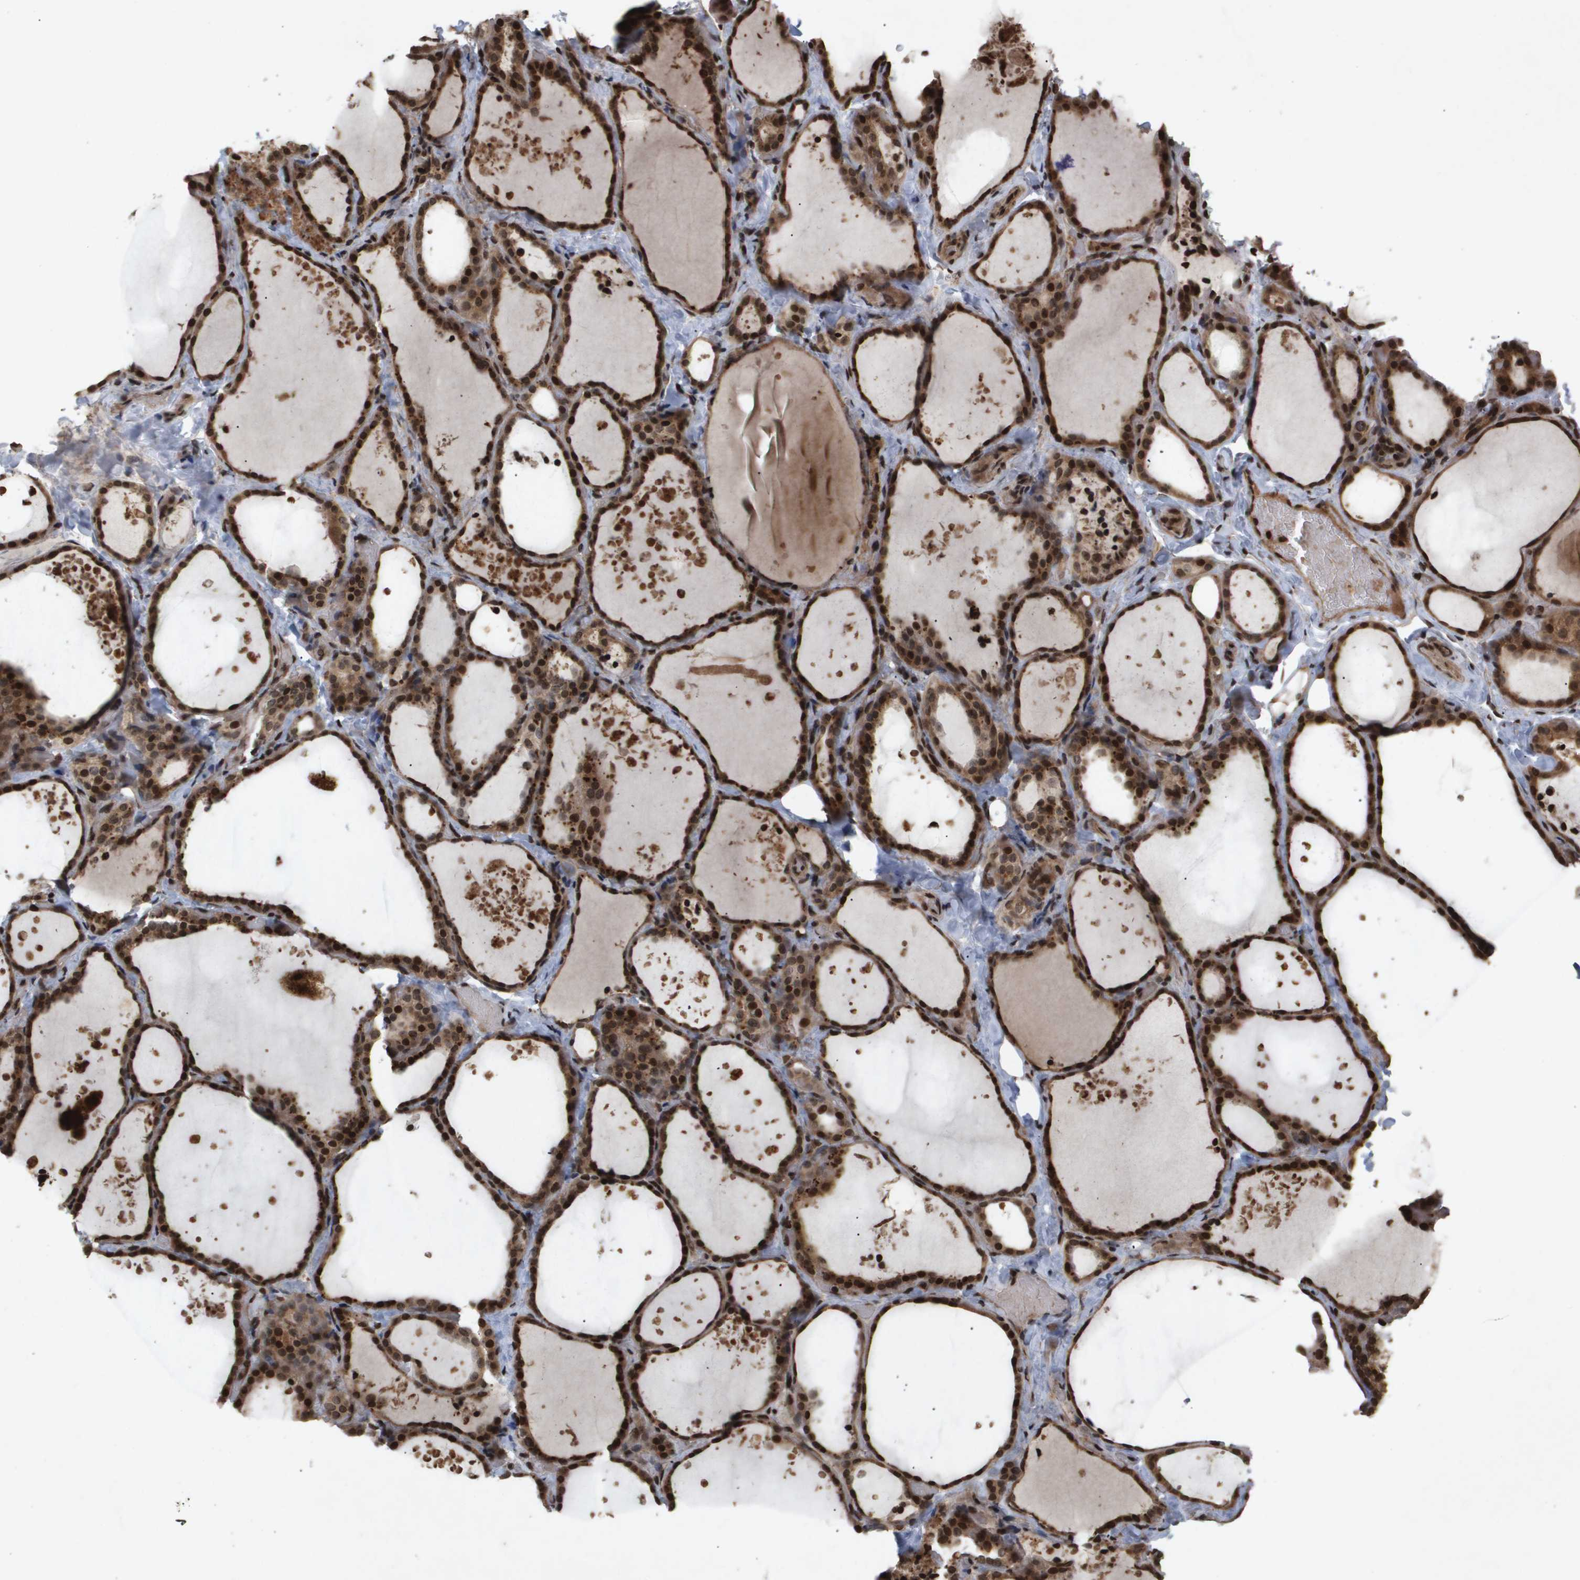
{"staining": {"intensity": "strong", "quantity": ">75%", "location": "cytoplasmic/membranous,nuclear"}, "tissue": "thyroid gland", "cell_type": "Glandular cells", "image_type": "normal", "snomed": [{"axis": "morphology", "description": "Normal tissue, NOS"}, {"axis": "topography", "description": "Thyroid gland"}], "caption": "Thyroid gland stained with a brown dye reveals strong cytoplasmic/membranous,nuclear positive staining in approximately >75% of glandular cells.", "gene": "HSPA6", "patient": {"sex": "female", "age": 44}}